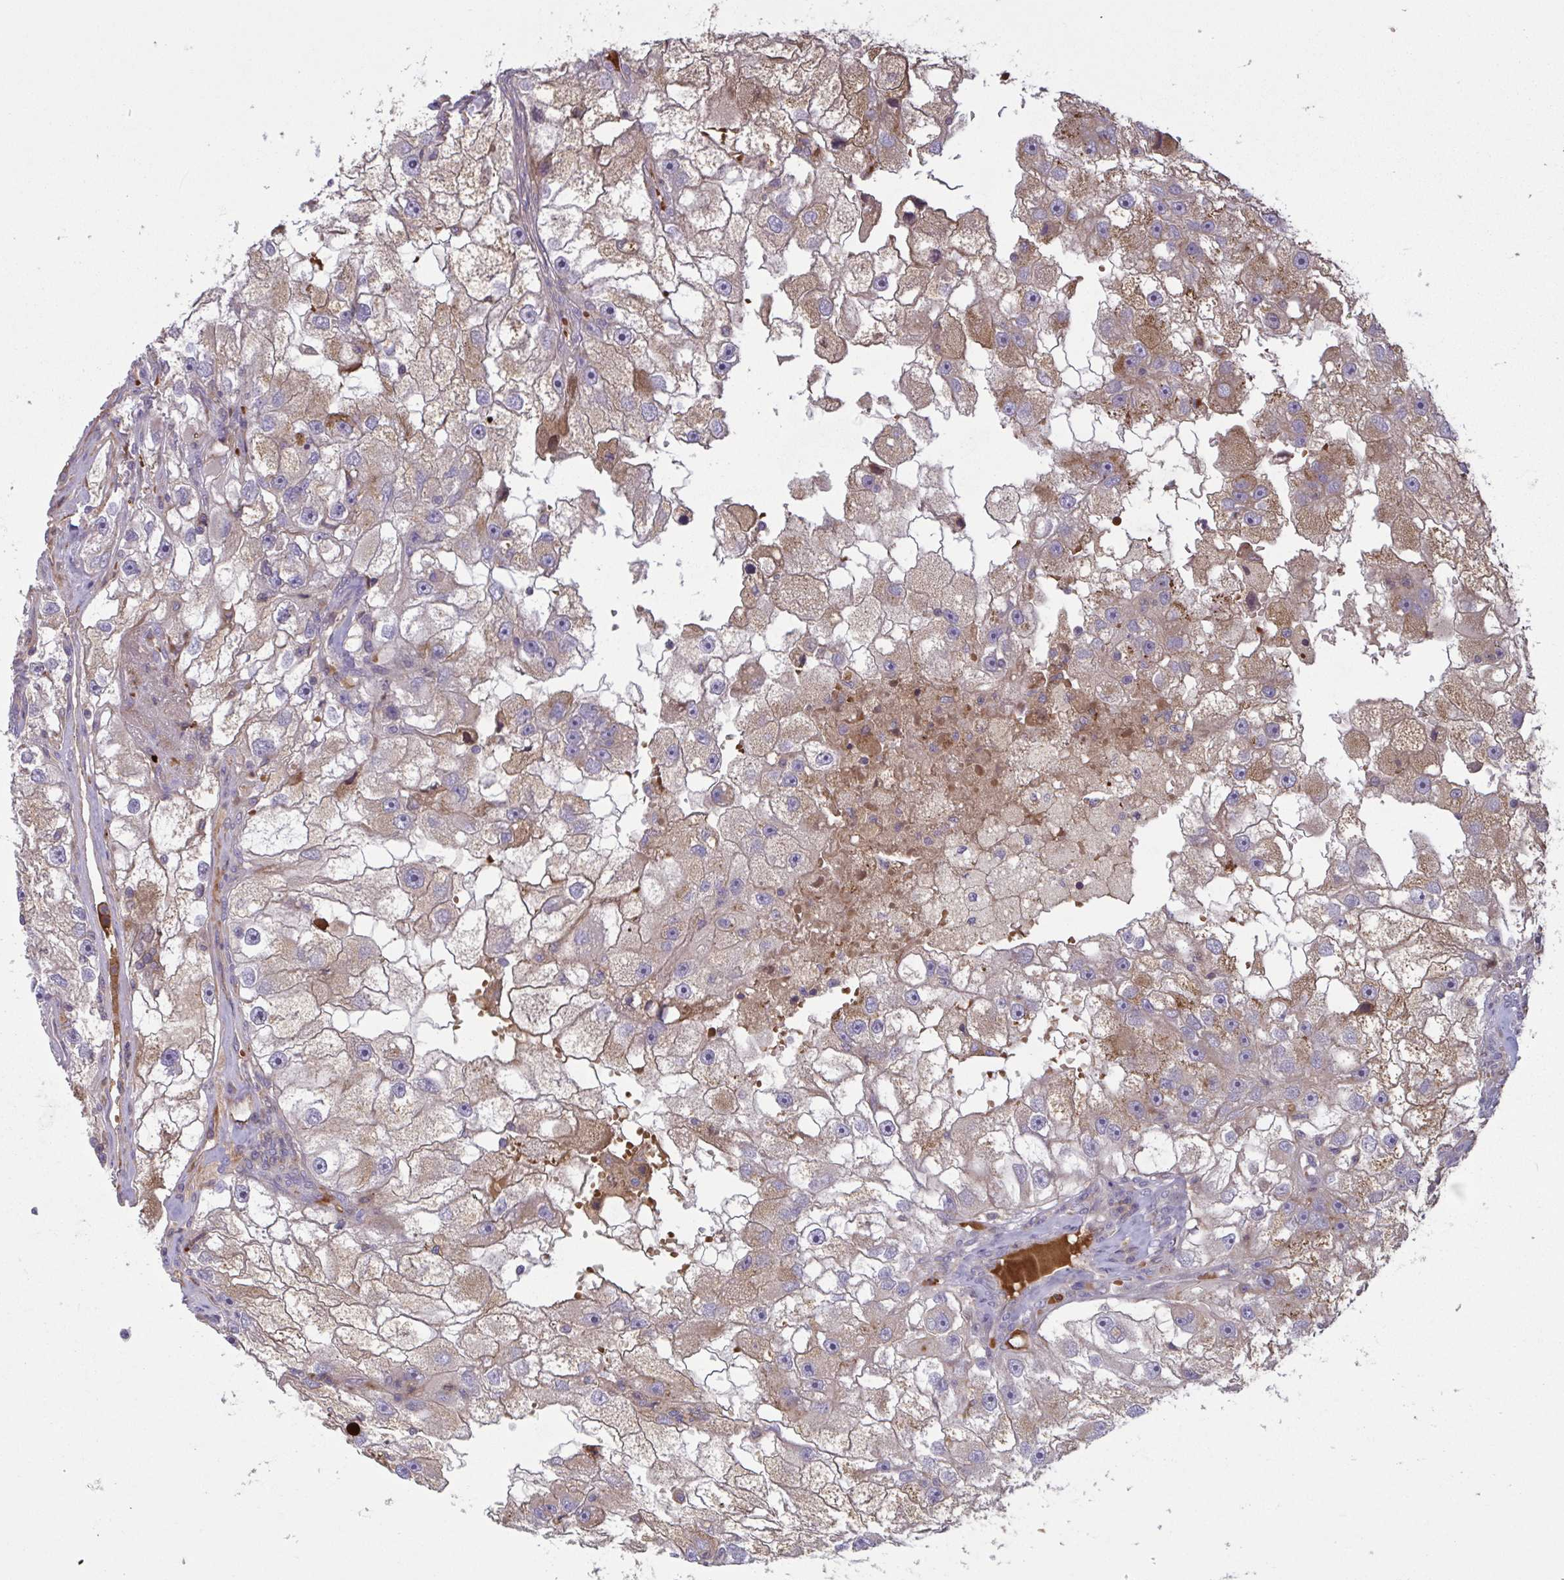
{"staining": {"intensity": "moderate", "quantity": "25%-75%", "location": "cytoplasmic/membranous"}, "tissue": "renal cancer", "cell_type": "Tumor cells", "image_type": "cancer", "snomed": [{"axis": "morphology", "description": "Adenocarcinoma, NOS"}, {"axis": "topography", "description": "Kidney"}], "caption": "Approximately 25%-75% of tumor cells in human adenocarcinoma (renal) demonstrate moderate cytoplasmic/membranous protein staining as visualized by brown immunohistochemical staining.", "gene": "IL1R1", "patient": {"sex": "male", "age": 63}}